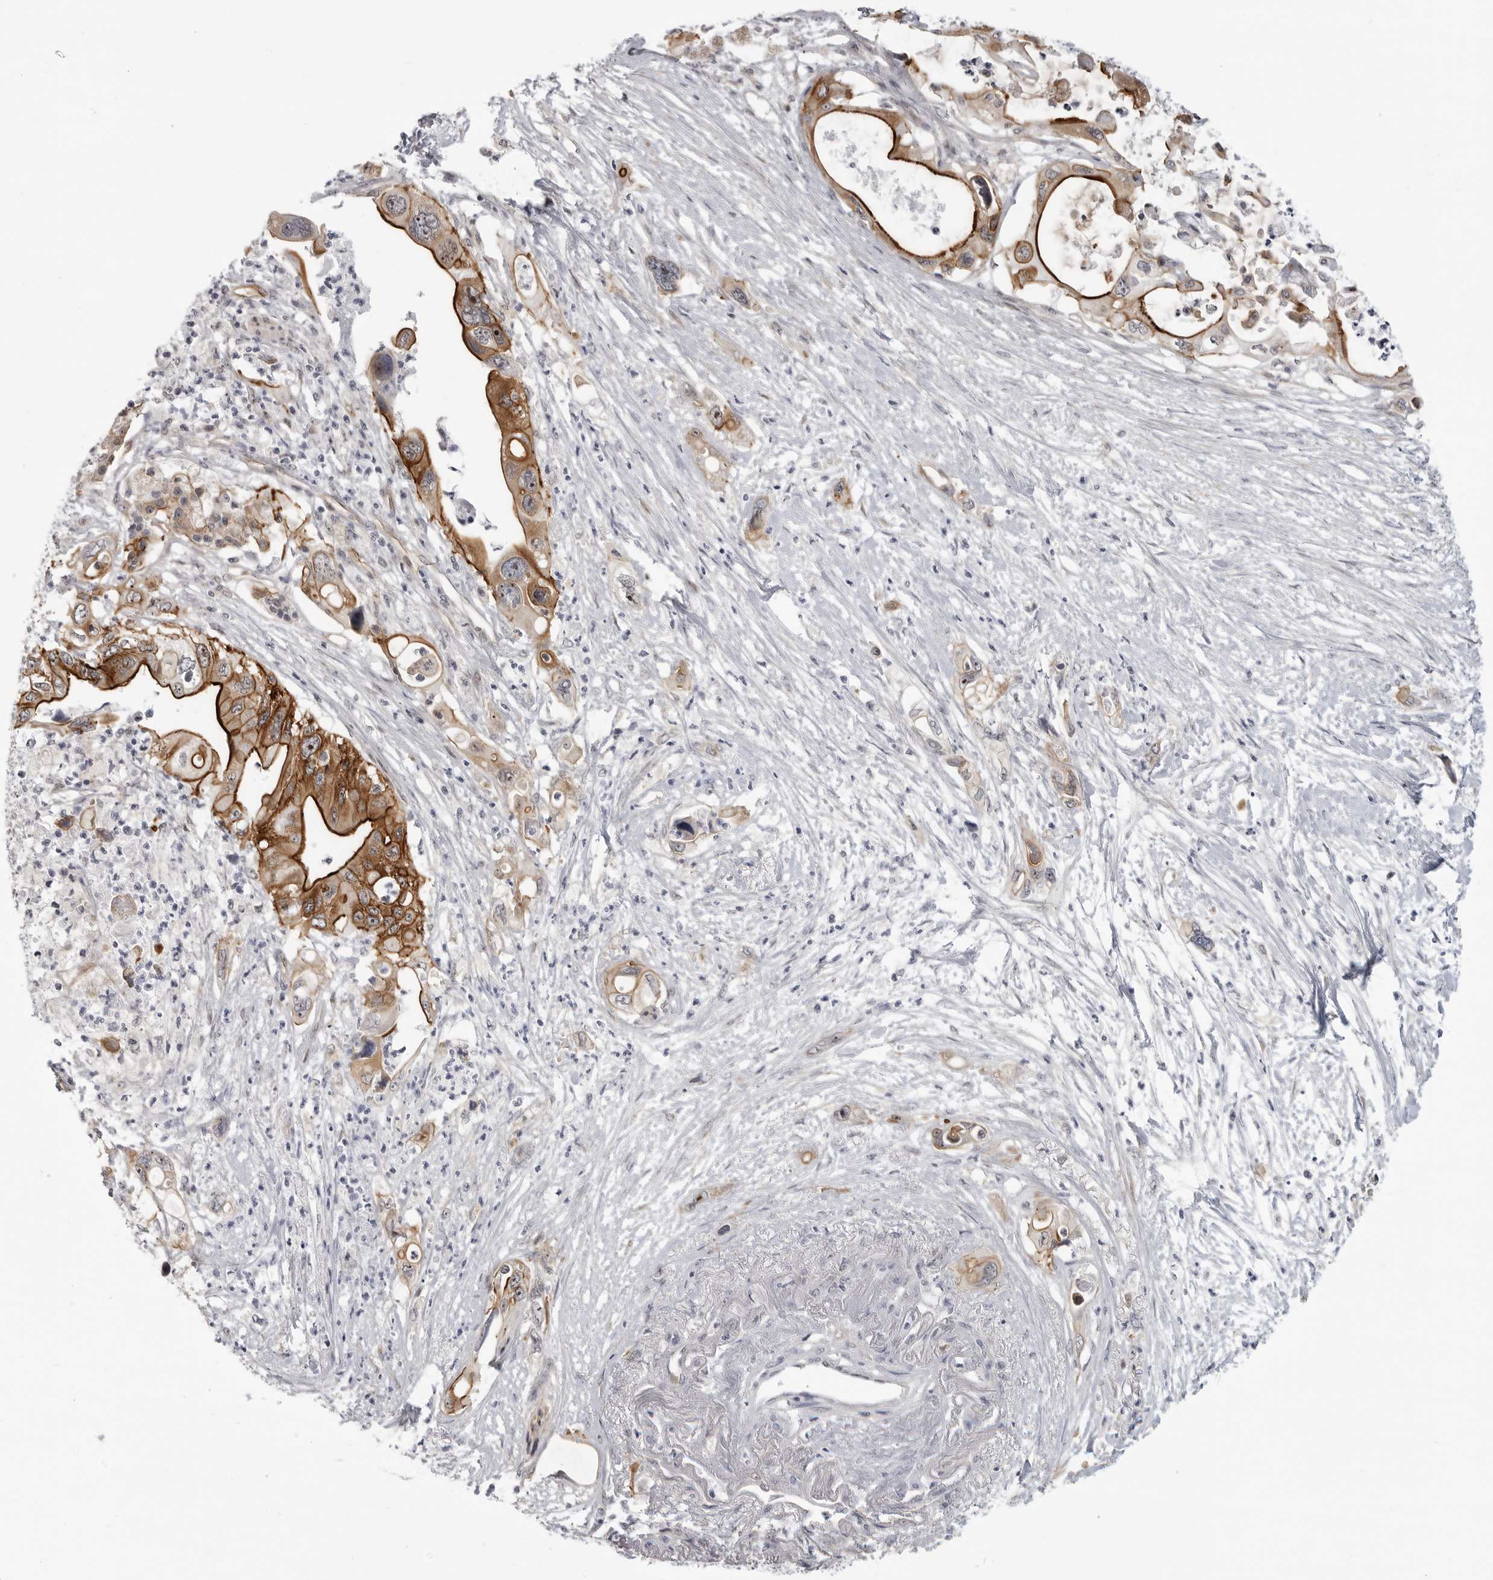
{"staining": {"intensity": "strong", "quantity": ">75%", "location": "cytoplasmic/membranous"}, "tissue": "pancreatic cancer", "cell_type": "Tumor cells", "image_type": "cancer", "snomed": [{"axis": "morphology", "description": "Adenocarcinoma, NOS"}, {"axis": "topography", "description": "Pancreas"}], "caption": "Pancreatic adenocarcinoma stained for a protein reveals strong cytoplasmic/membranous positivity in tumor cells.", "gene": "CEP295NL", "patient": {"sex": "male", "age": 66}}